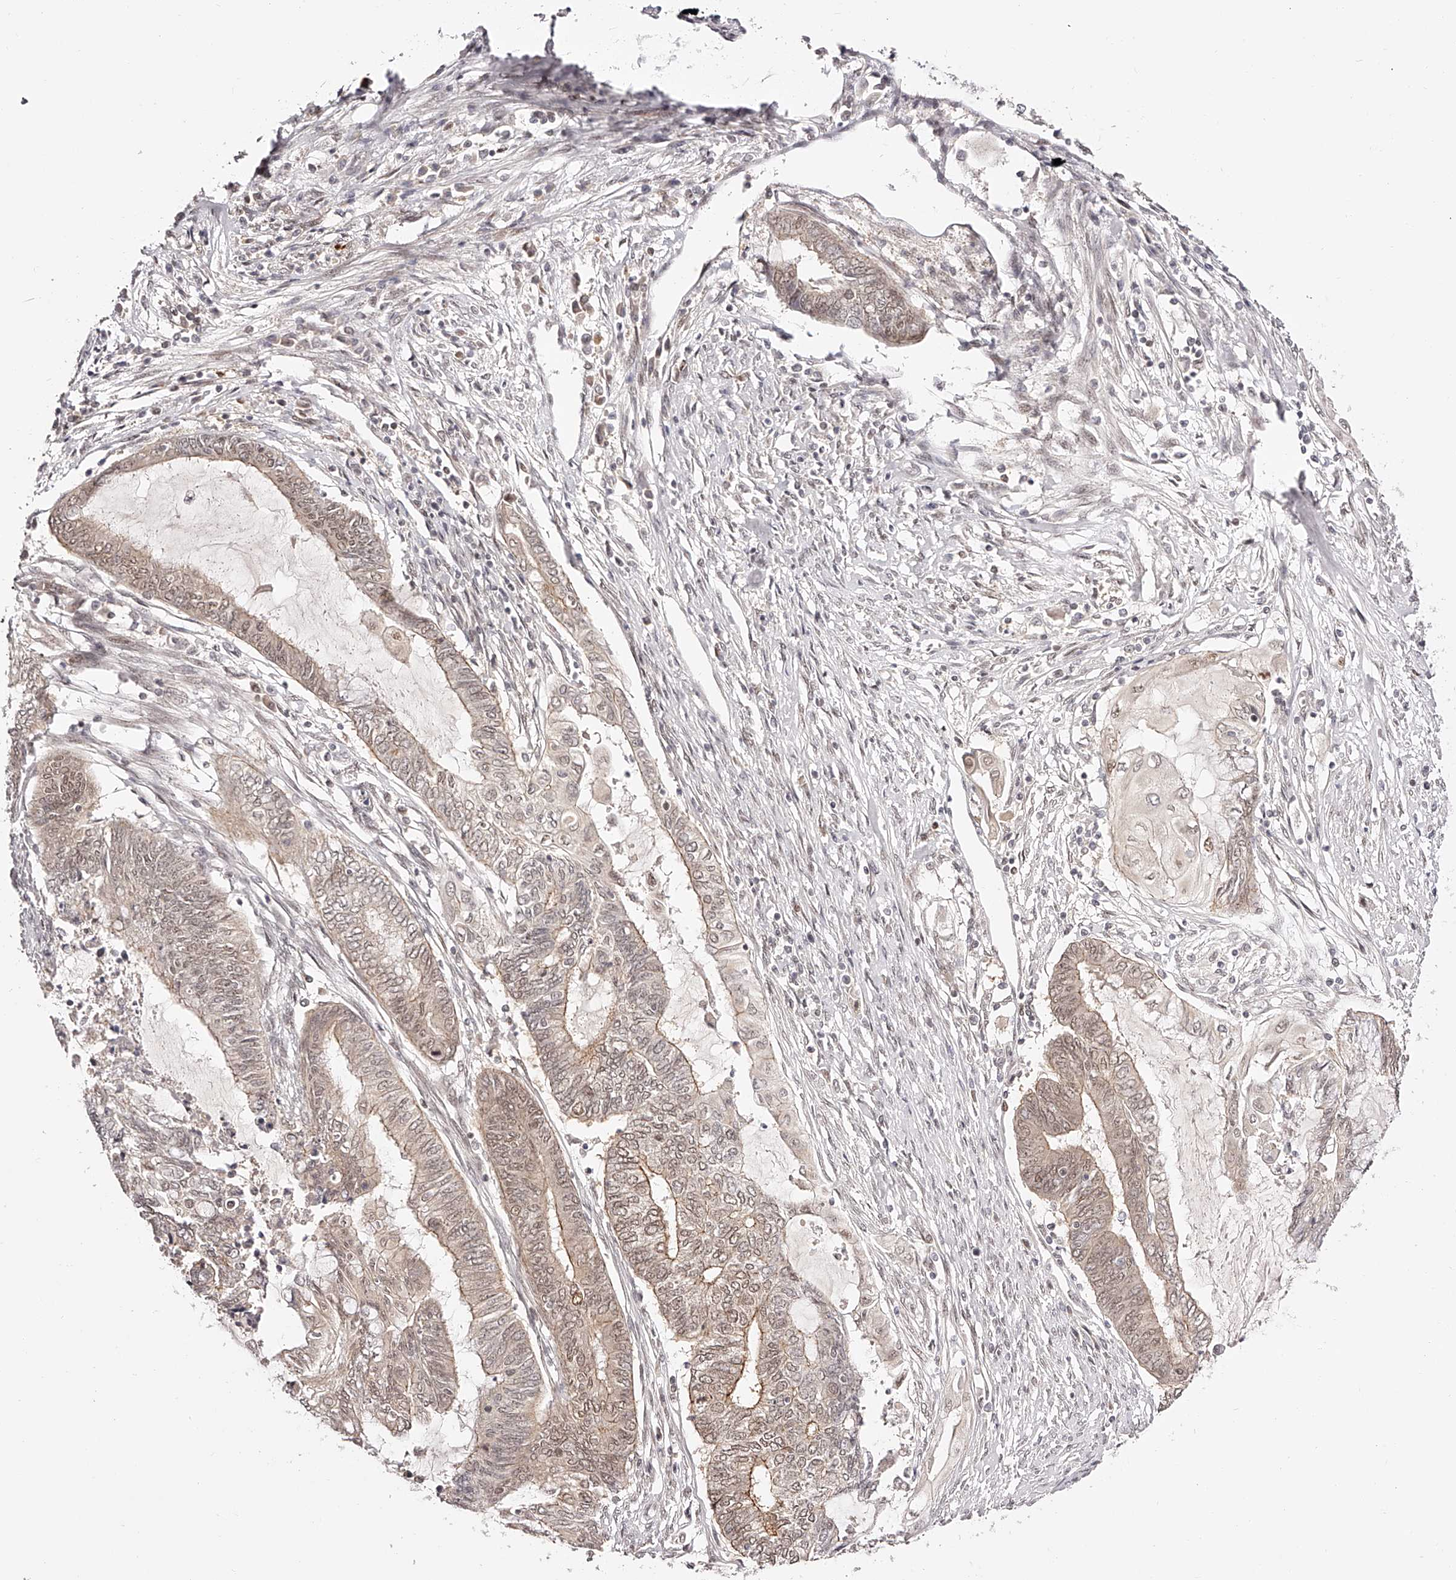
{"staining": {"intensity": "weak", "quantity": "25%-75%", "location": "cytoplasmic/membranous,nuclear"}, "tissue": "endometrial cancer", "cell_type": "Tumor cells", "image_type": "cancer", "snomed": [{"axis": "morphology", "description": "Adenocarcinoma, NOS"}, {"axis": "topography", "description": "Uterus"}, {"axis": "topography", "description": "Endometrium"}], "caption": "High-power microscopy captured an immunohistochemistry (IHC) micrograph of endometrial cancer (adenocarcinoma), revealing weak cytoplasmic/membranous and nuclear staining in approximately 25%-75% of tumor cells.", "gene": "USF3", "patient": {"sex": "female", "age": 70}}